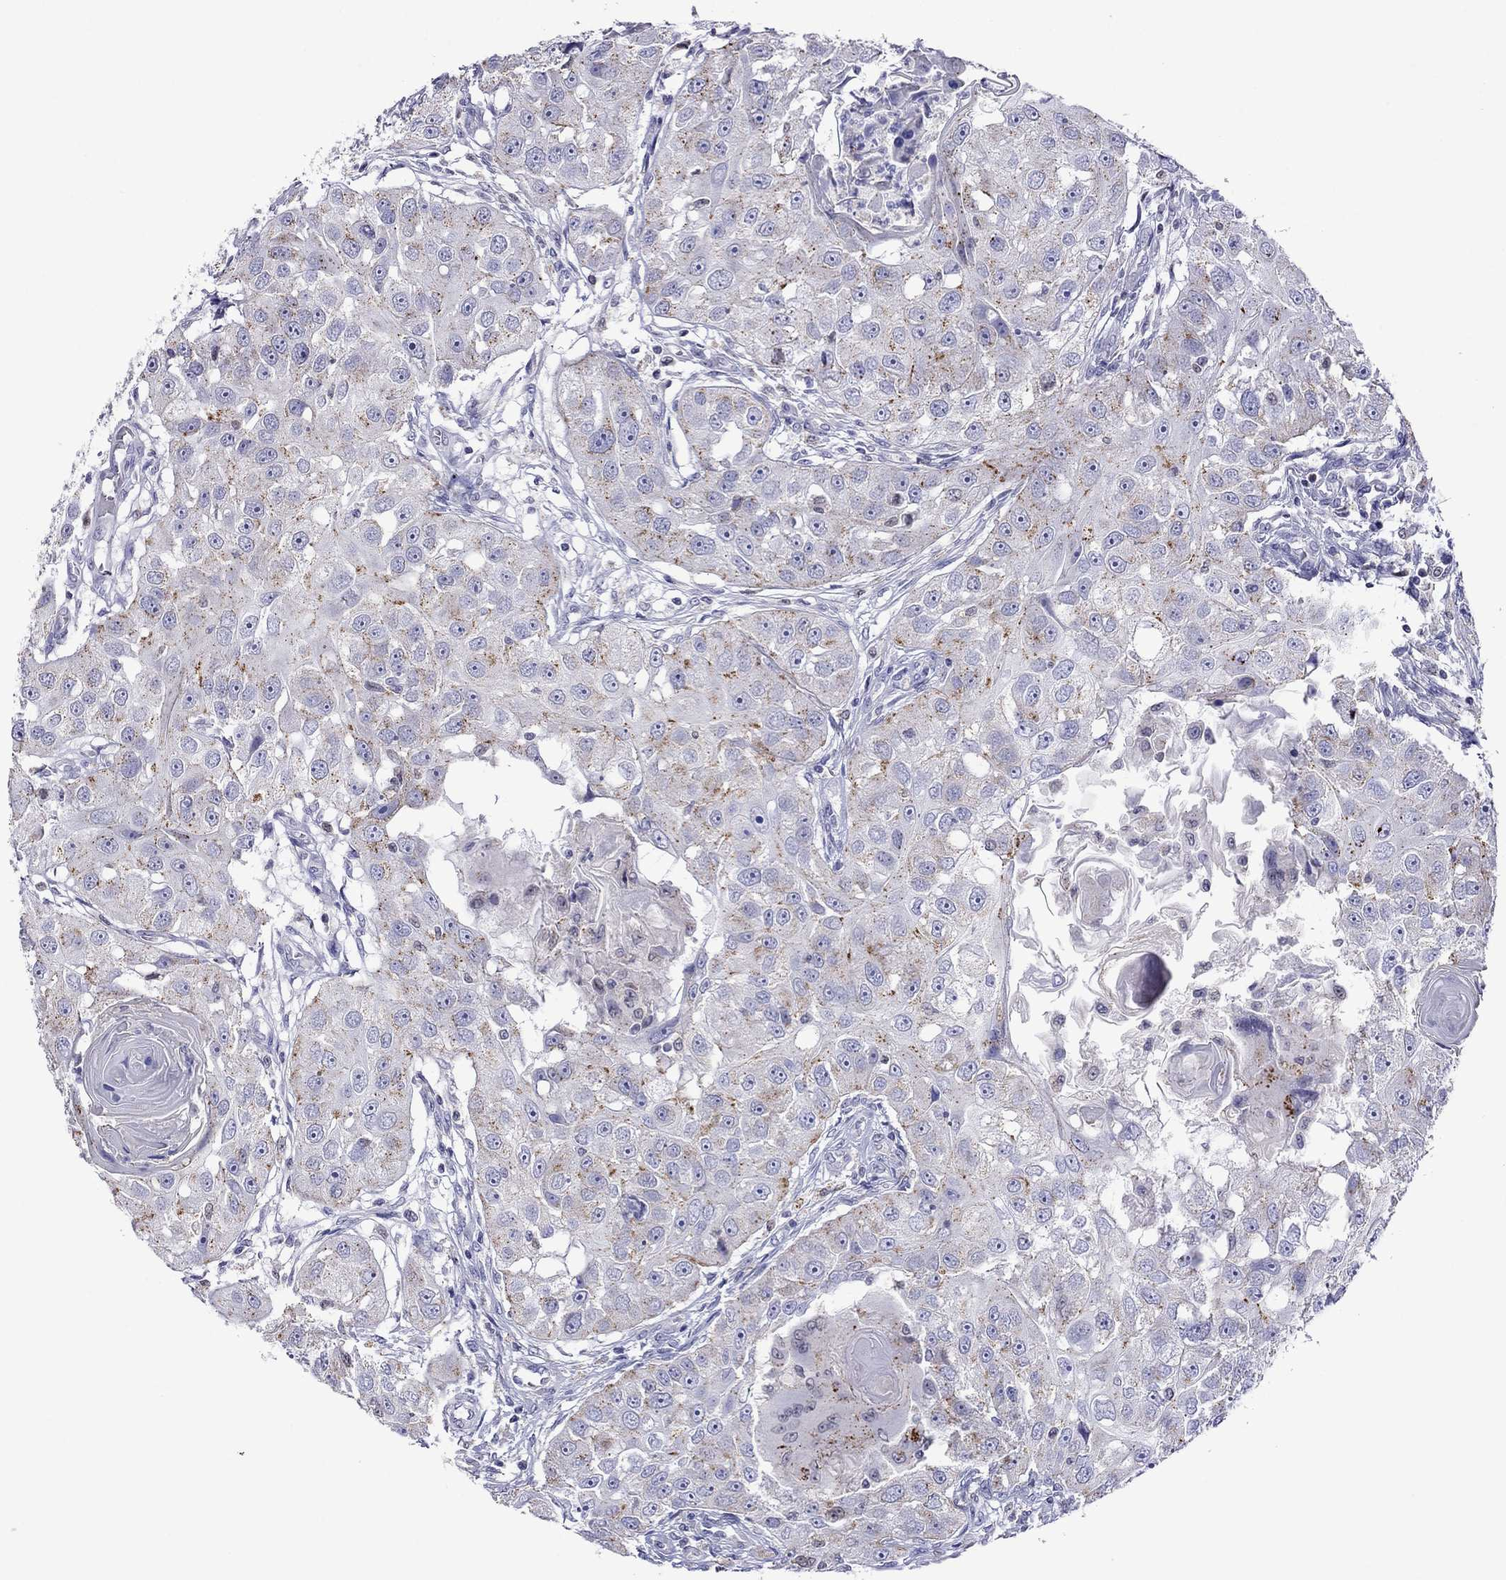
{"staining": {"intensity": "moderate", "quantity": "<25%", "location": "cytoplasmic/membranous"}, "tissue": "head and neck cancer", "cell_type": "Tumor cells", "image_type": "cancer", "snomed": [{"axis": "morphology", "description": "Squamous cell carcinoma, NOS"}, {"axis": "topography", "description": "Head-Neck"}], "caption": "An image showing moderate cytoplasmic/membranous staining in approximately <25% of tumor cells in squamous cell carcinoma (head and neck), as visualized by brown immunohistochemical staining.", "gene": "MPZ", "patient": {"sex": "male", "age": 51}}